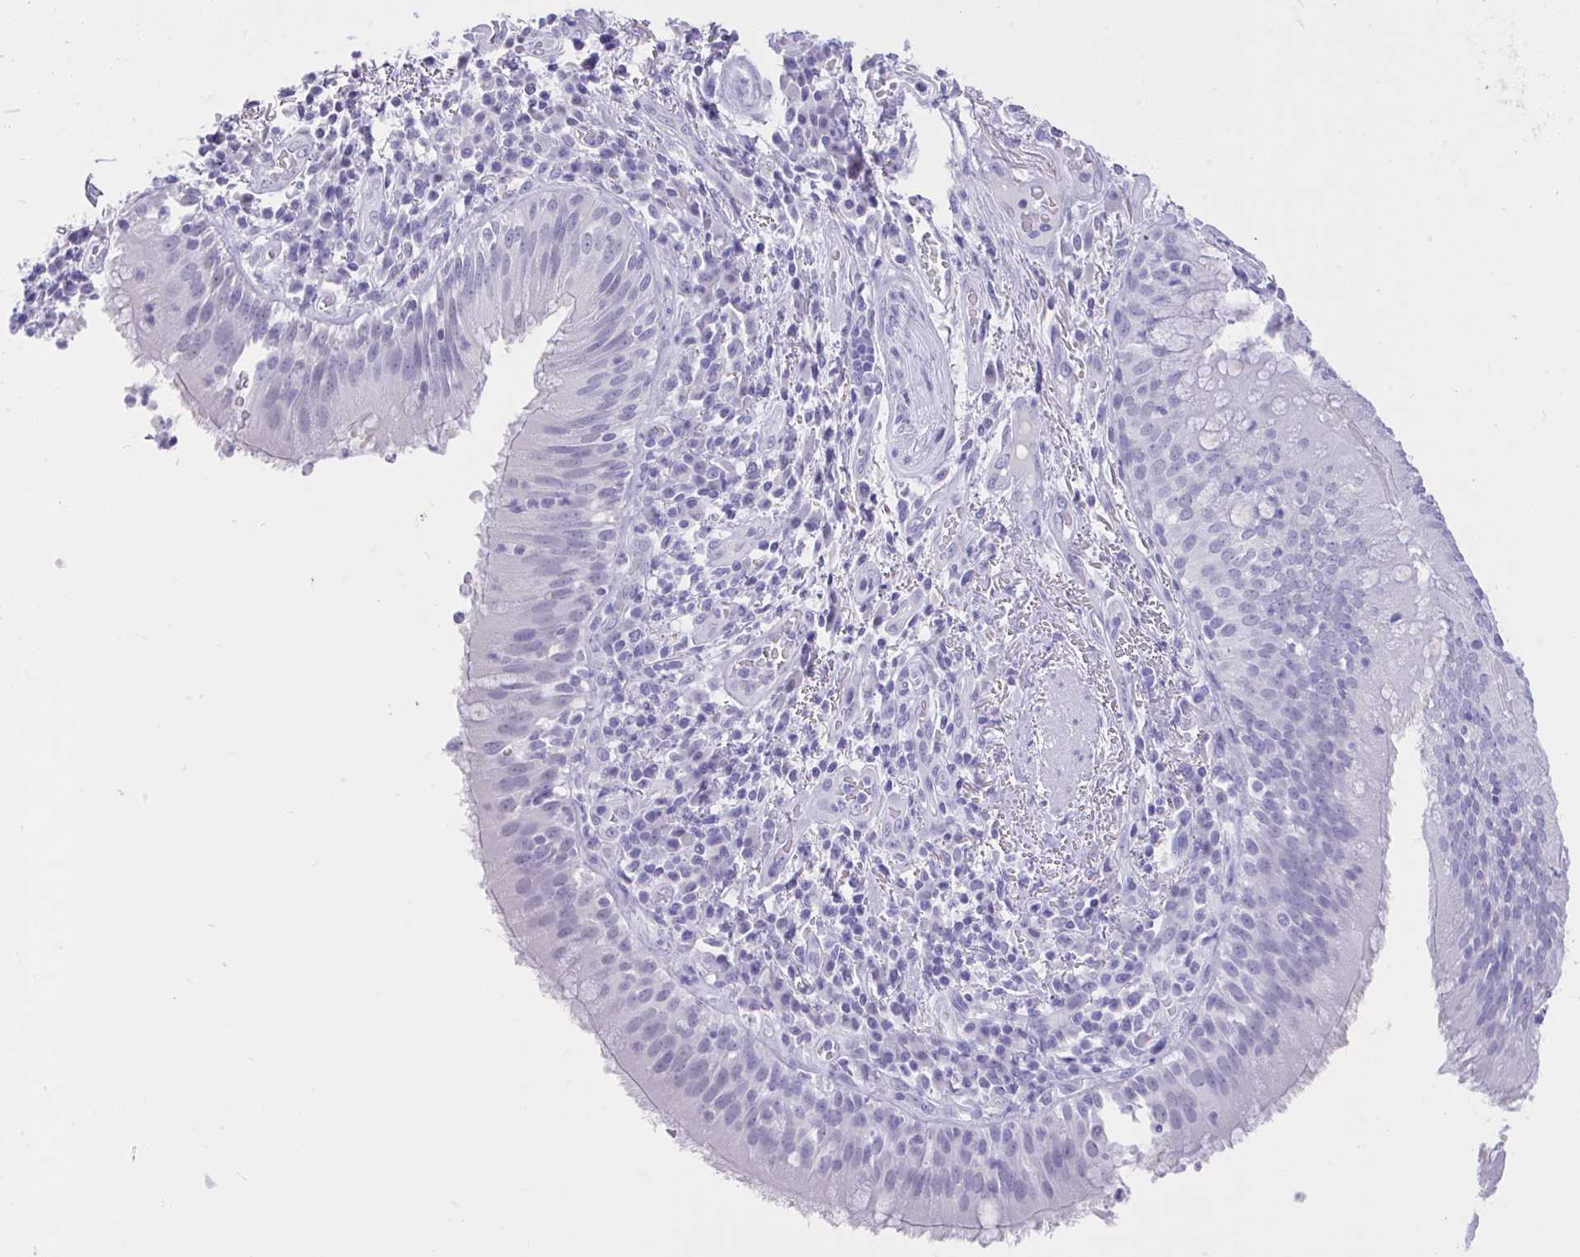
{"staining": {"intensity": "negative", "quantity": "none", "location": "none"}, "tissue": "bronchus", "cell_type": "Respiratory epithelial cells", "image_type": "normal", "snomed": [{"axis": "morphology", "description": "Normal tissue, NOS"}, {"axis": "topography", "description": "Cartilage tissue"}, {"axis": "topography", "description": "Bronchus"}], "caption": "Immunohistochemical staining of normal human bronchus exhibits no significant positivity in respiratory epithelial cells.", "gene": "MS4A12", "patient": {"sex": "male", "age": 56}}